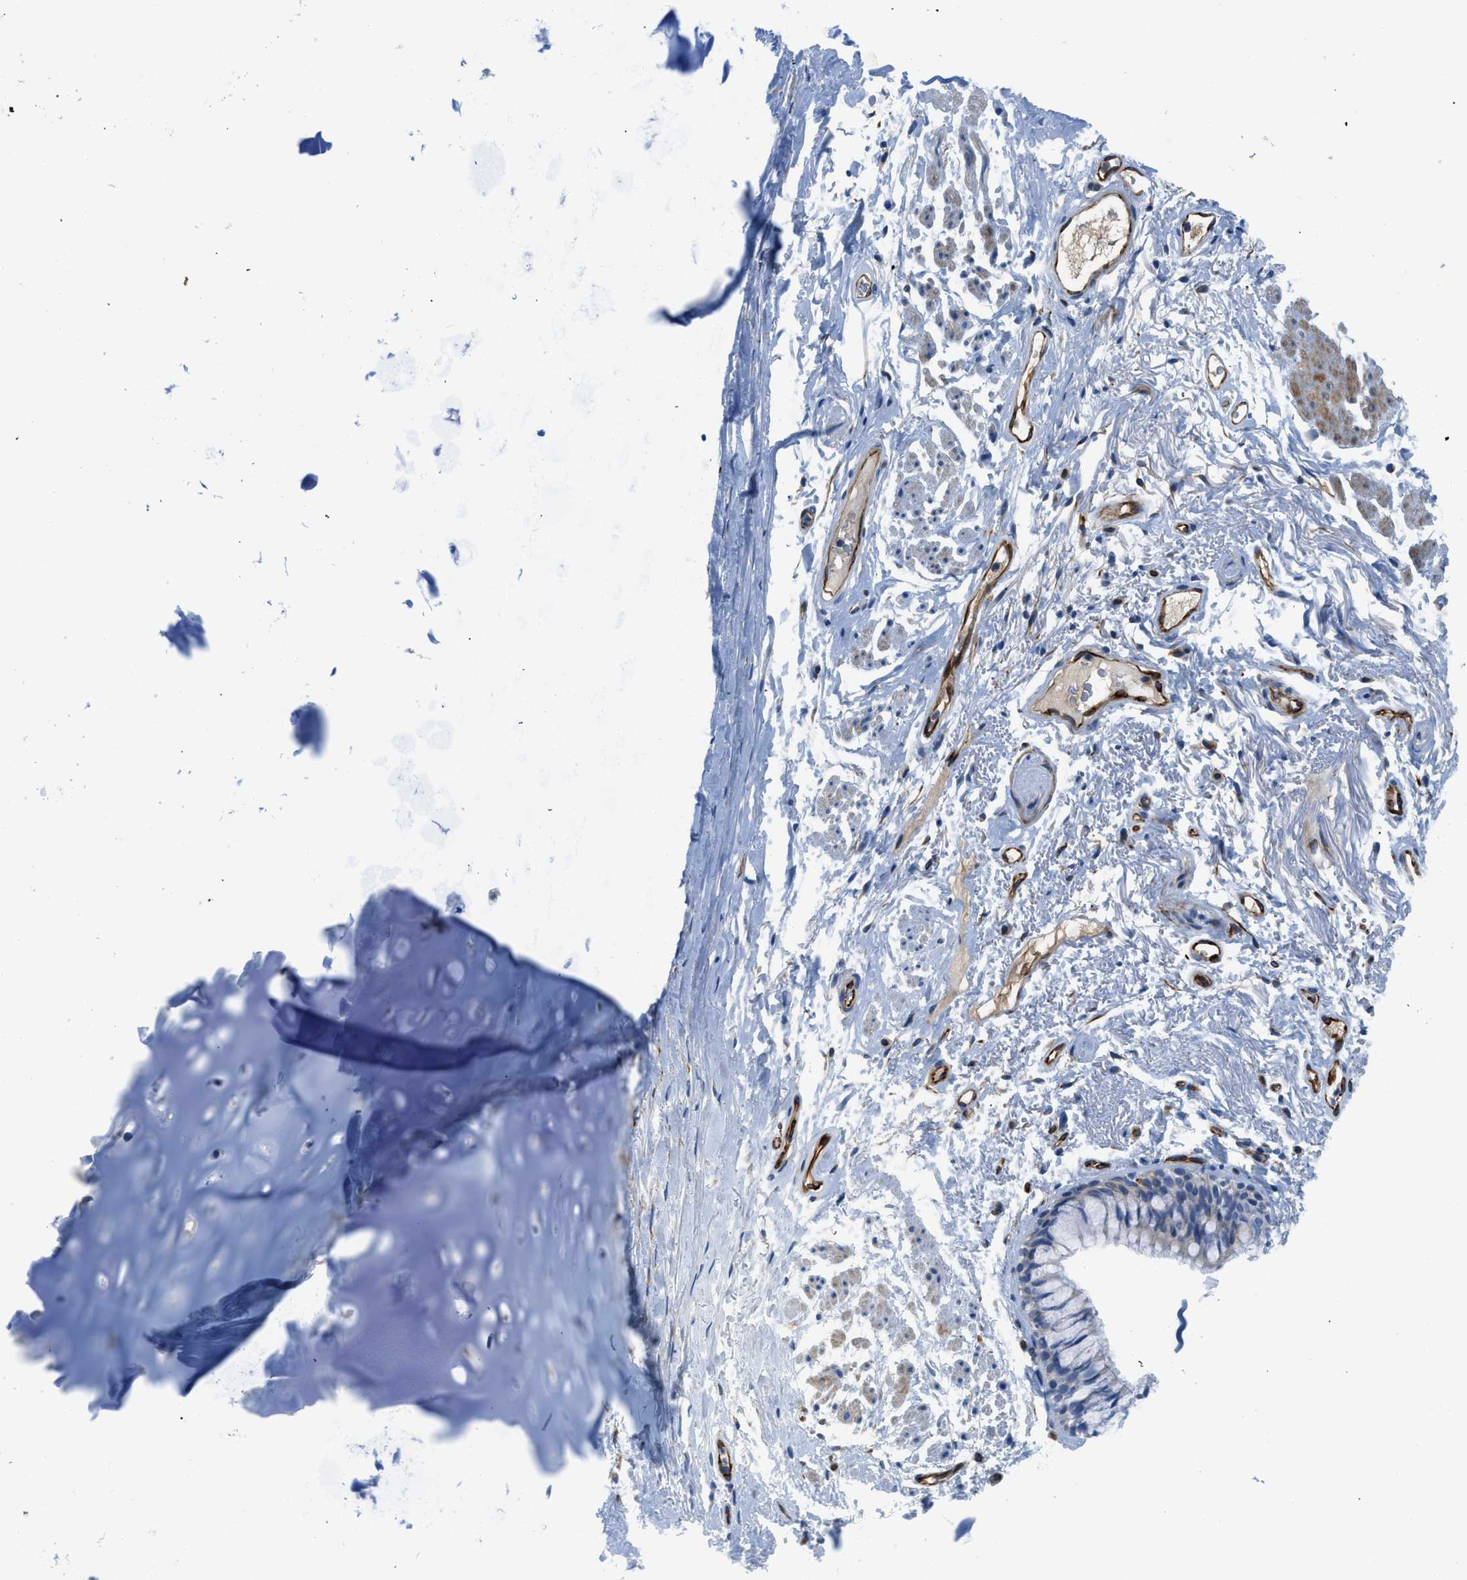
{"staining": {"intensity": "negative", "quantity": "none", "location": "none"}, "tissue": "adipose tissue", "cell_type": "Adipocytes", "image_type": "normal", "snomed": [{"axis": "morphology", "description": "Normal tissue, NOS"}, {"axis": "topography", "description": "Cartilage tissue"}, {"axis": "topography", "description": "Bronchus"}], "caption": "High power microscopy photomicrograph of an IHC micrograph of benign adipose tissue, revealing no significant positivity in adipocytes. Nuclei are stained in blue.", "gene": "XCR1", "patient": {"sex": "female", "age": 73}}